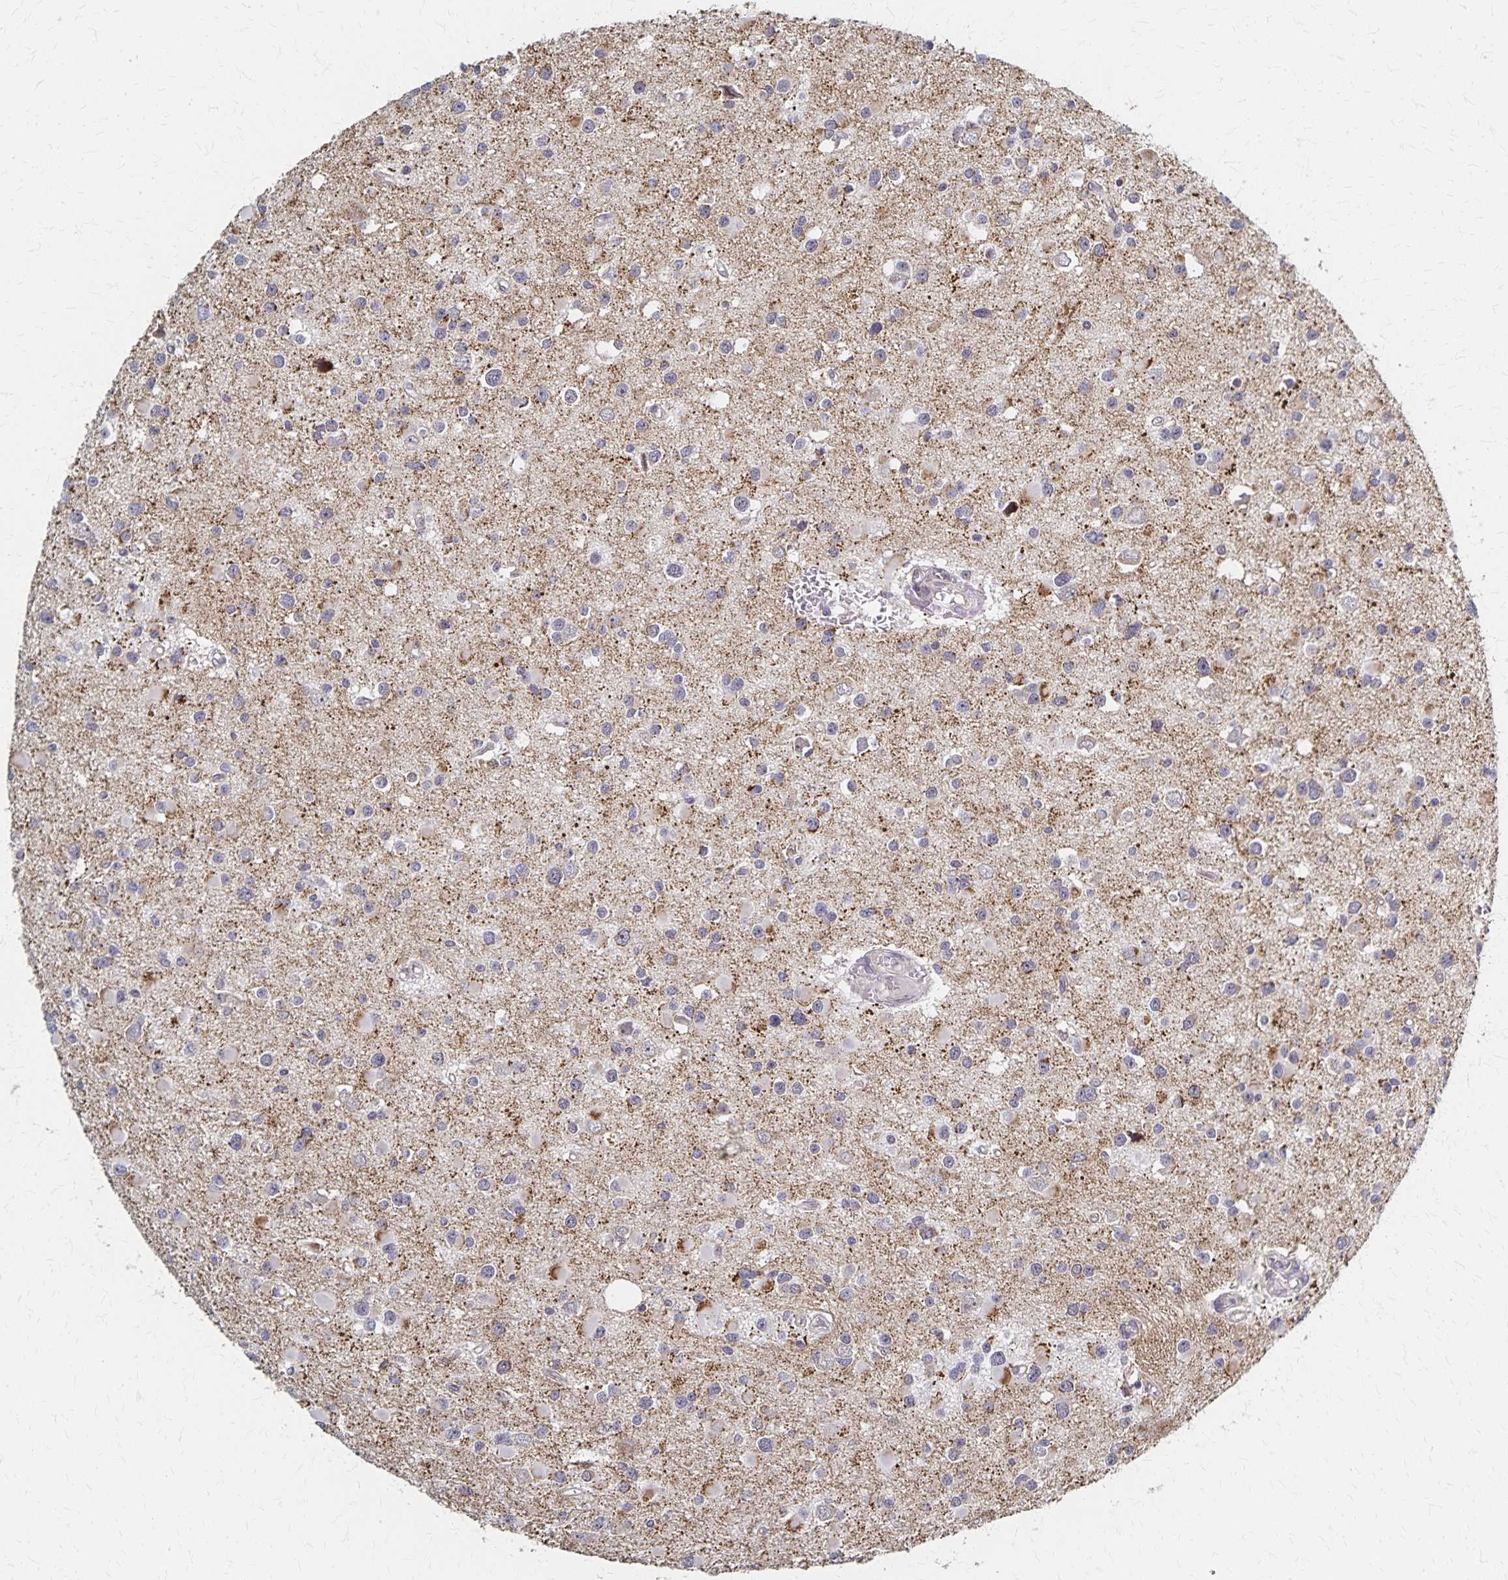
{"staining": {"intensity": "moderate", "quantity": "<25%", "location": "cytoplasmic/membranous"}, "tissue": "glioma", "cell_type": "Tumor cells", "image_type": "cancer", "snomed": [{"axis": "morphology", "description": "Glioma, malignant, High grade"}, {"axis": "topography", "description": "Brain"}], "caption": "Immunohistochemical staining of human glioma exhibits low levels of moderate cytoplasmic/membranous protein positivity in about <25% of tumor cells.", "gene": "DYRK4", "patient": {"sex": "male", "age": 54}}